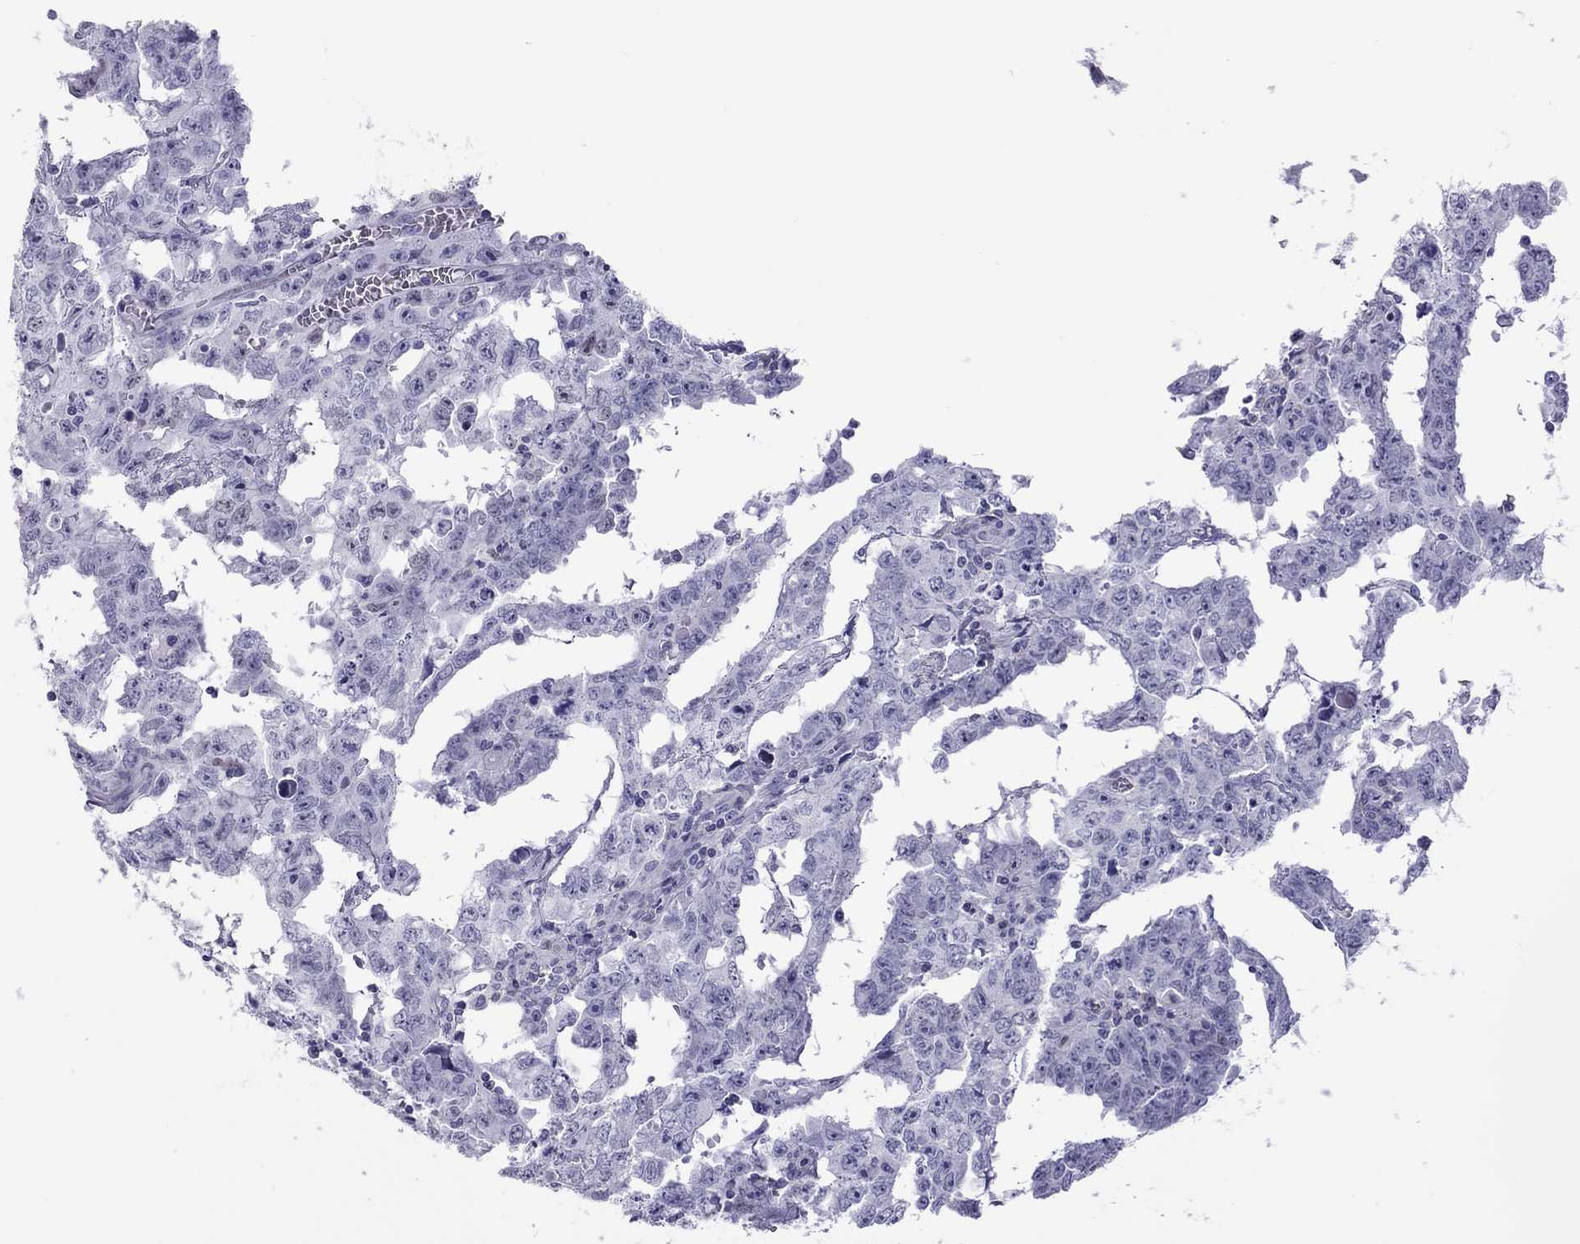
{"staining": {"intensity": "negative", "quantity": "none", "location": "none"}, "tissue": "testis cancer", "cell_type": "Tumor cells", "image_type": "cancer", "snomed": [{"axis": "morphology", "description": "Carcinoma, Embryonal, NOS"}, {"axis": "topography", "description": "Testis"}], "caption": "Immunohistochemical staining of human testis cancer (embryonal carcinoma) exhibits no significant expression in tumor cells.", "gene": "STAG3", "patient": {"sex": "male", "age": 22}}